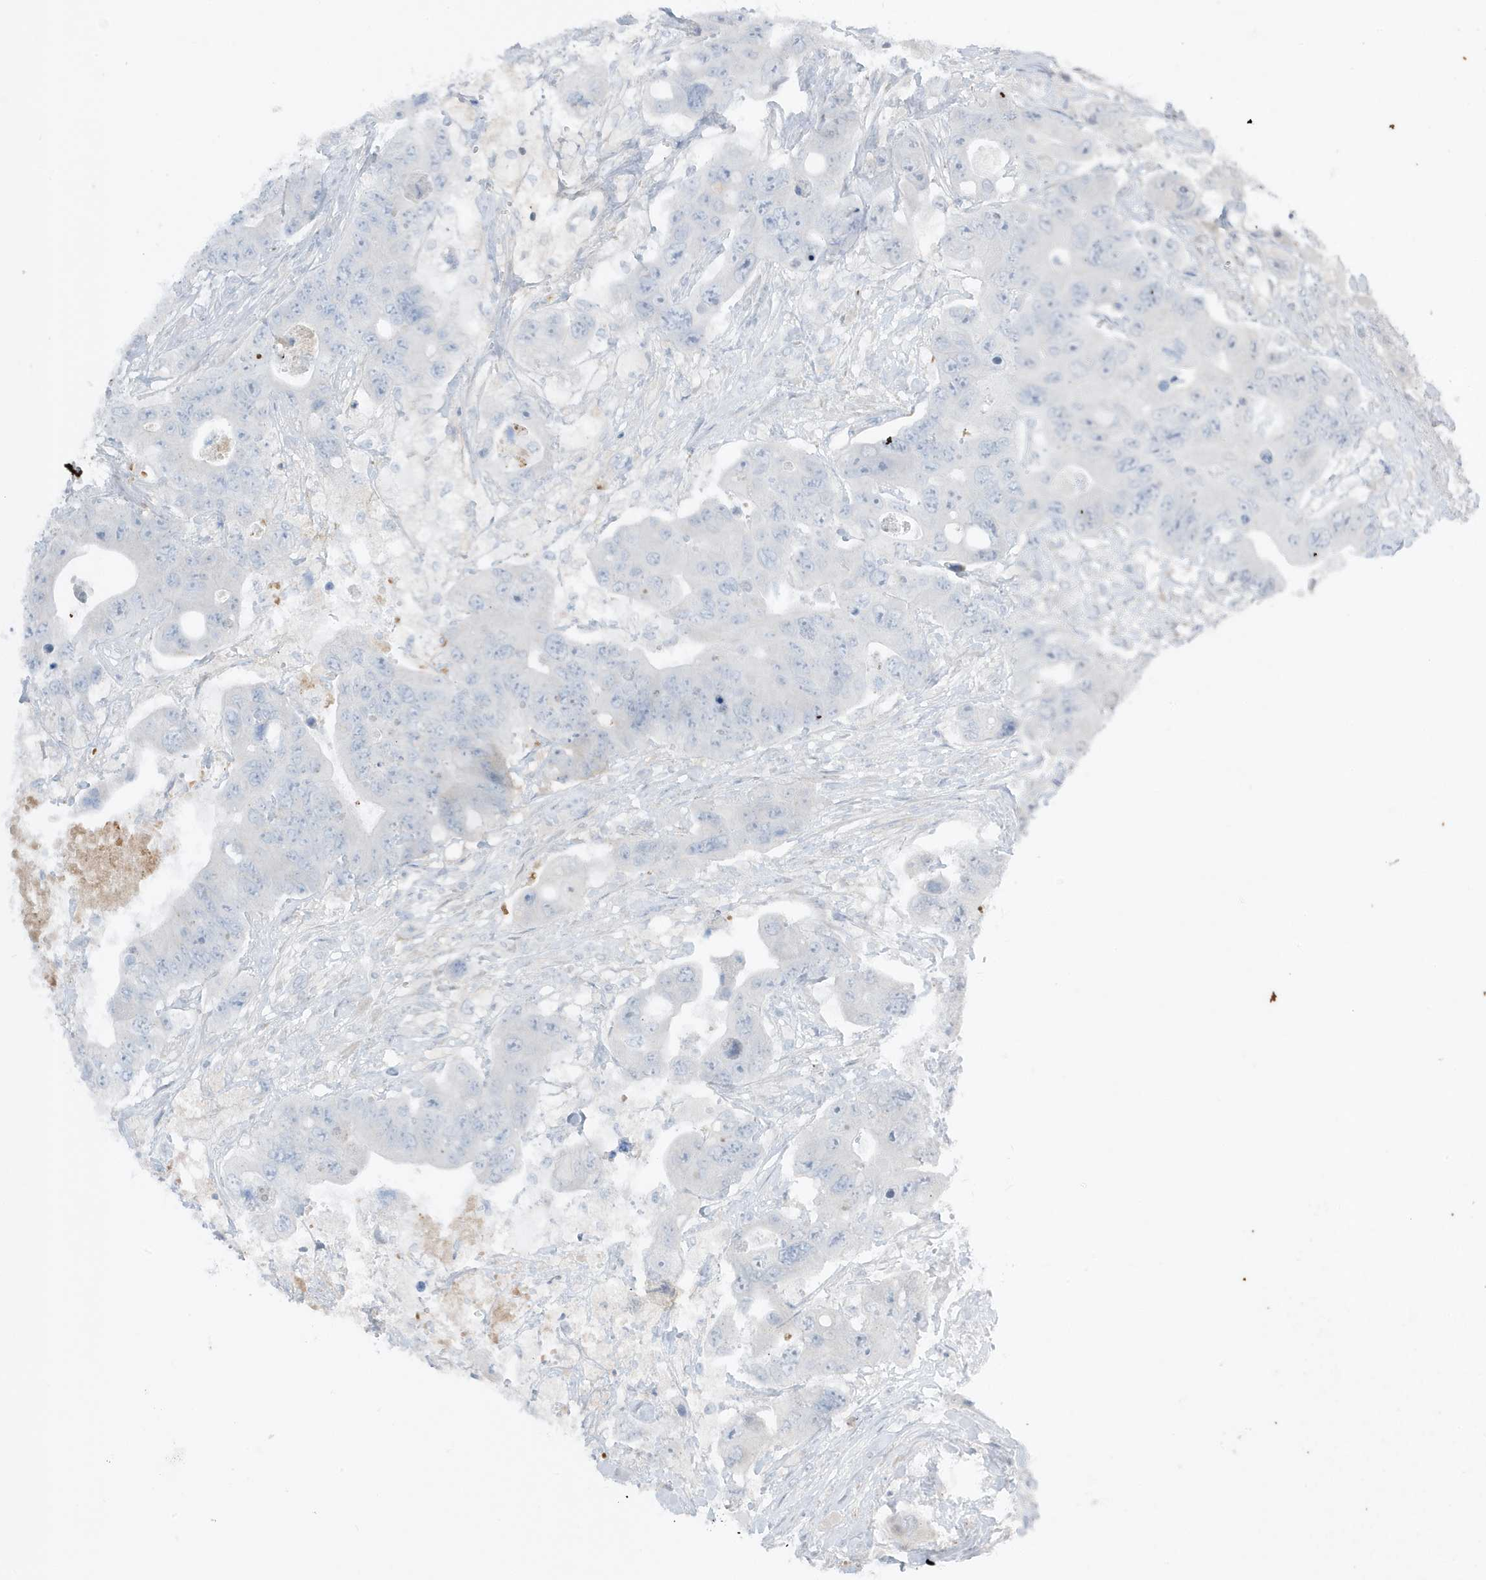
{"staining": {"intensity": "negative", "quantity": "none", "location": "none"}, "tissue": "colorectal cancer", "cell_type": "Tumor cells", "image_type": "cancer", "snomed": [{"axis": "morphology", "description": "Adenocarcinoma, NOS"}, {"axis": "topography", "description": "Colon"}], "caption": "IHC of colorectal adenocarcinoma shows no positivity in tumor cells.", "gene": "FNDC1", "patient": {"sex": "female", "age": 46}}